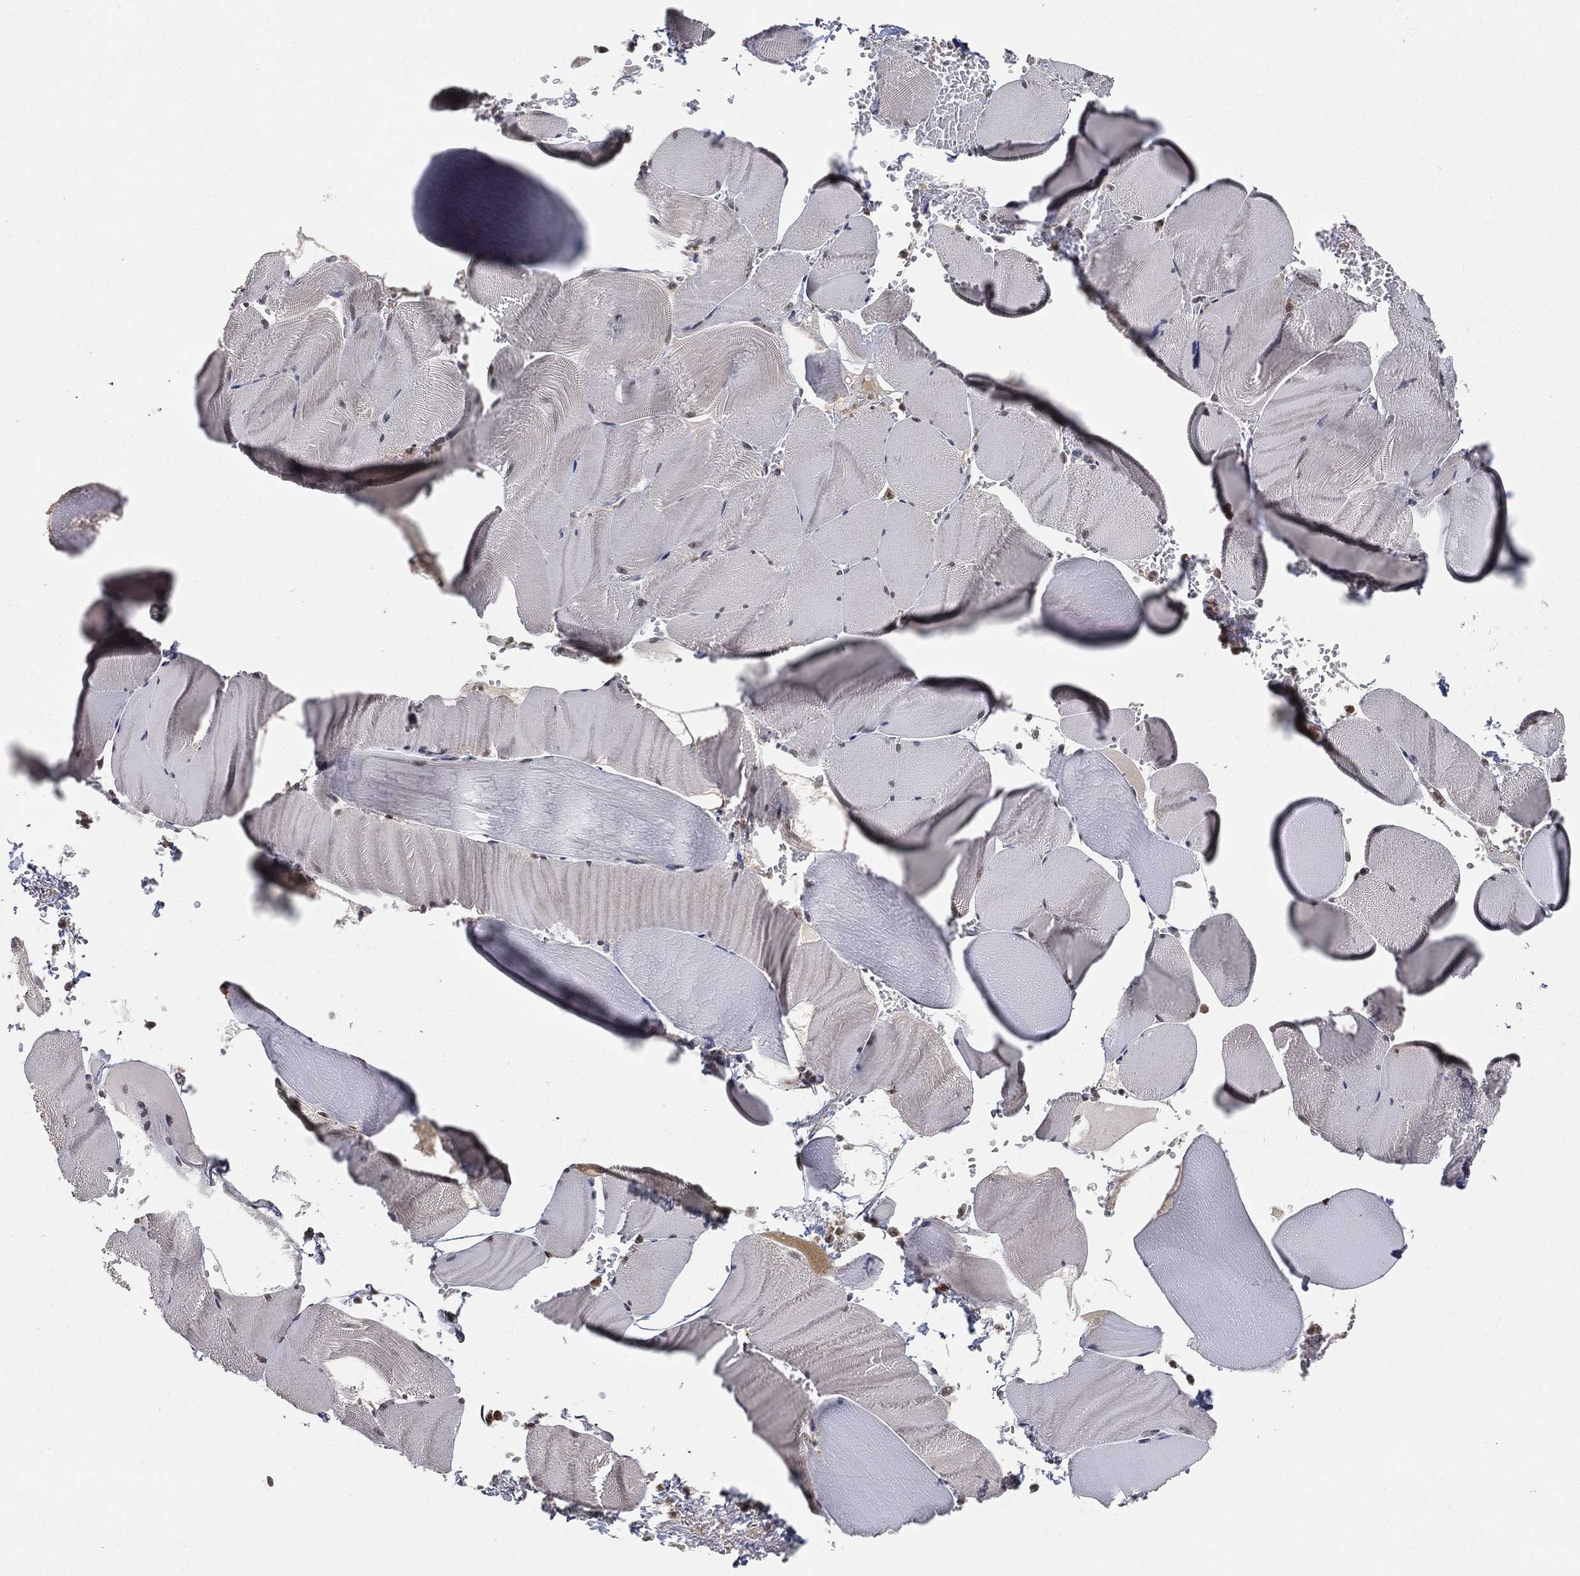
{"staining": {"intensity": "negative", "quantity": "none", "location": "none"}, "tissue": "skeletal muscle", "cell_type": "Myocytes", "image_type": "normal", "snomed": [{"axis": "morphology", "description": "Normal tissue, NOS"}, {"axis": "topography", "description": "Skeletal muscle"}], "caption": "Immunohistochemistry (IHC) photomicrograph of benign skeletal muscle stained for a protein (brown), which displays no staining in myocytes.", "gene": "WDR26", "patient": {"sex": "male", "age": 56}}